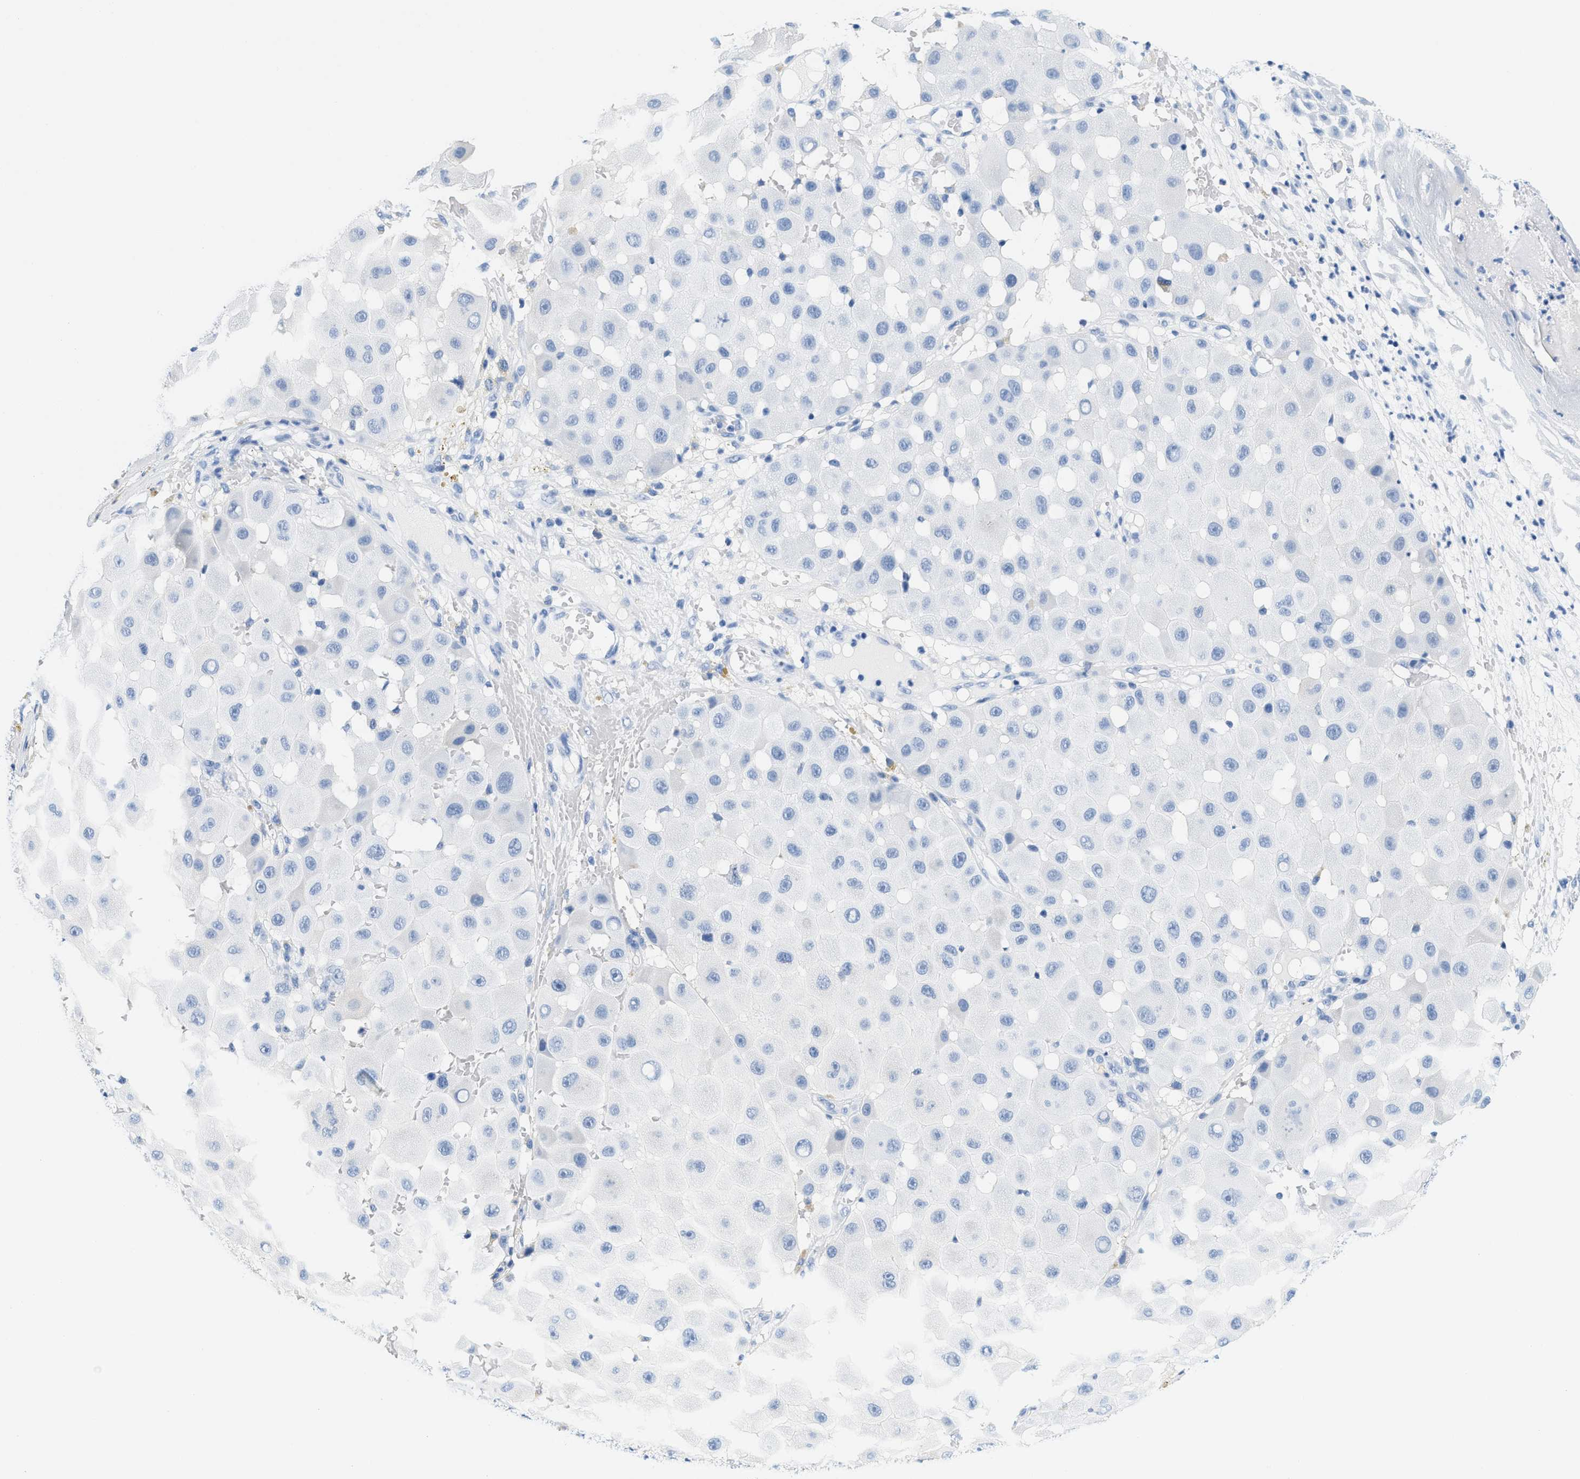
{"staining": {"intensity": "negative", "quantity": "none", "location": "none"}, "tissue": "melanoma", "cell_type": "Tumor cells", "image_type": "cancer", "snomed": [{"axis": "morphology", "description": "Malignant melanoma, NOS"}, {"axis": "topography", "description": "Skin"}], "caption": "DAB immunohistochemical staining of malignant melanoma exhibits no significant expression in tumor cells.", "gene": "GSN", "patient": {"sex": "female", "age": 81}}